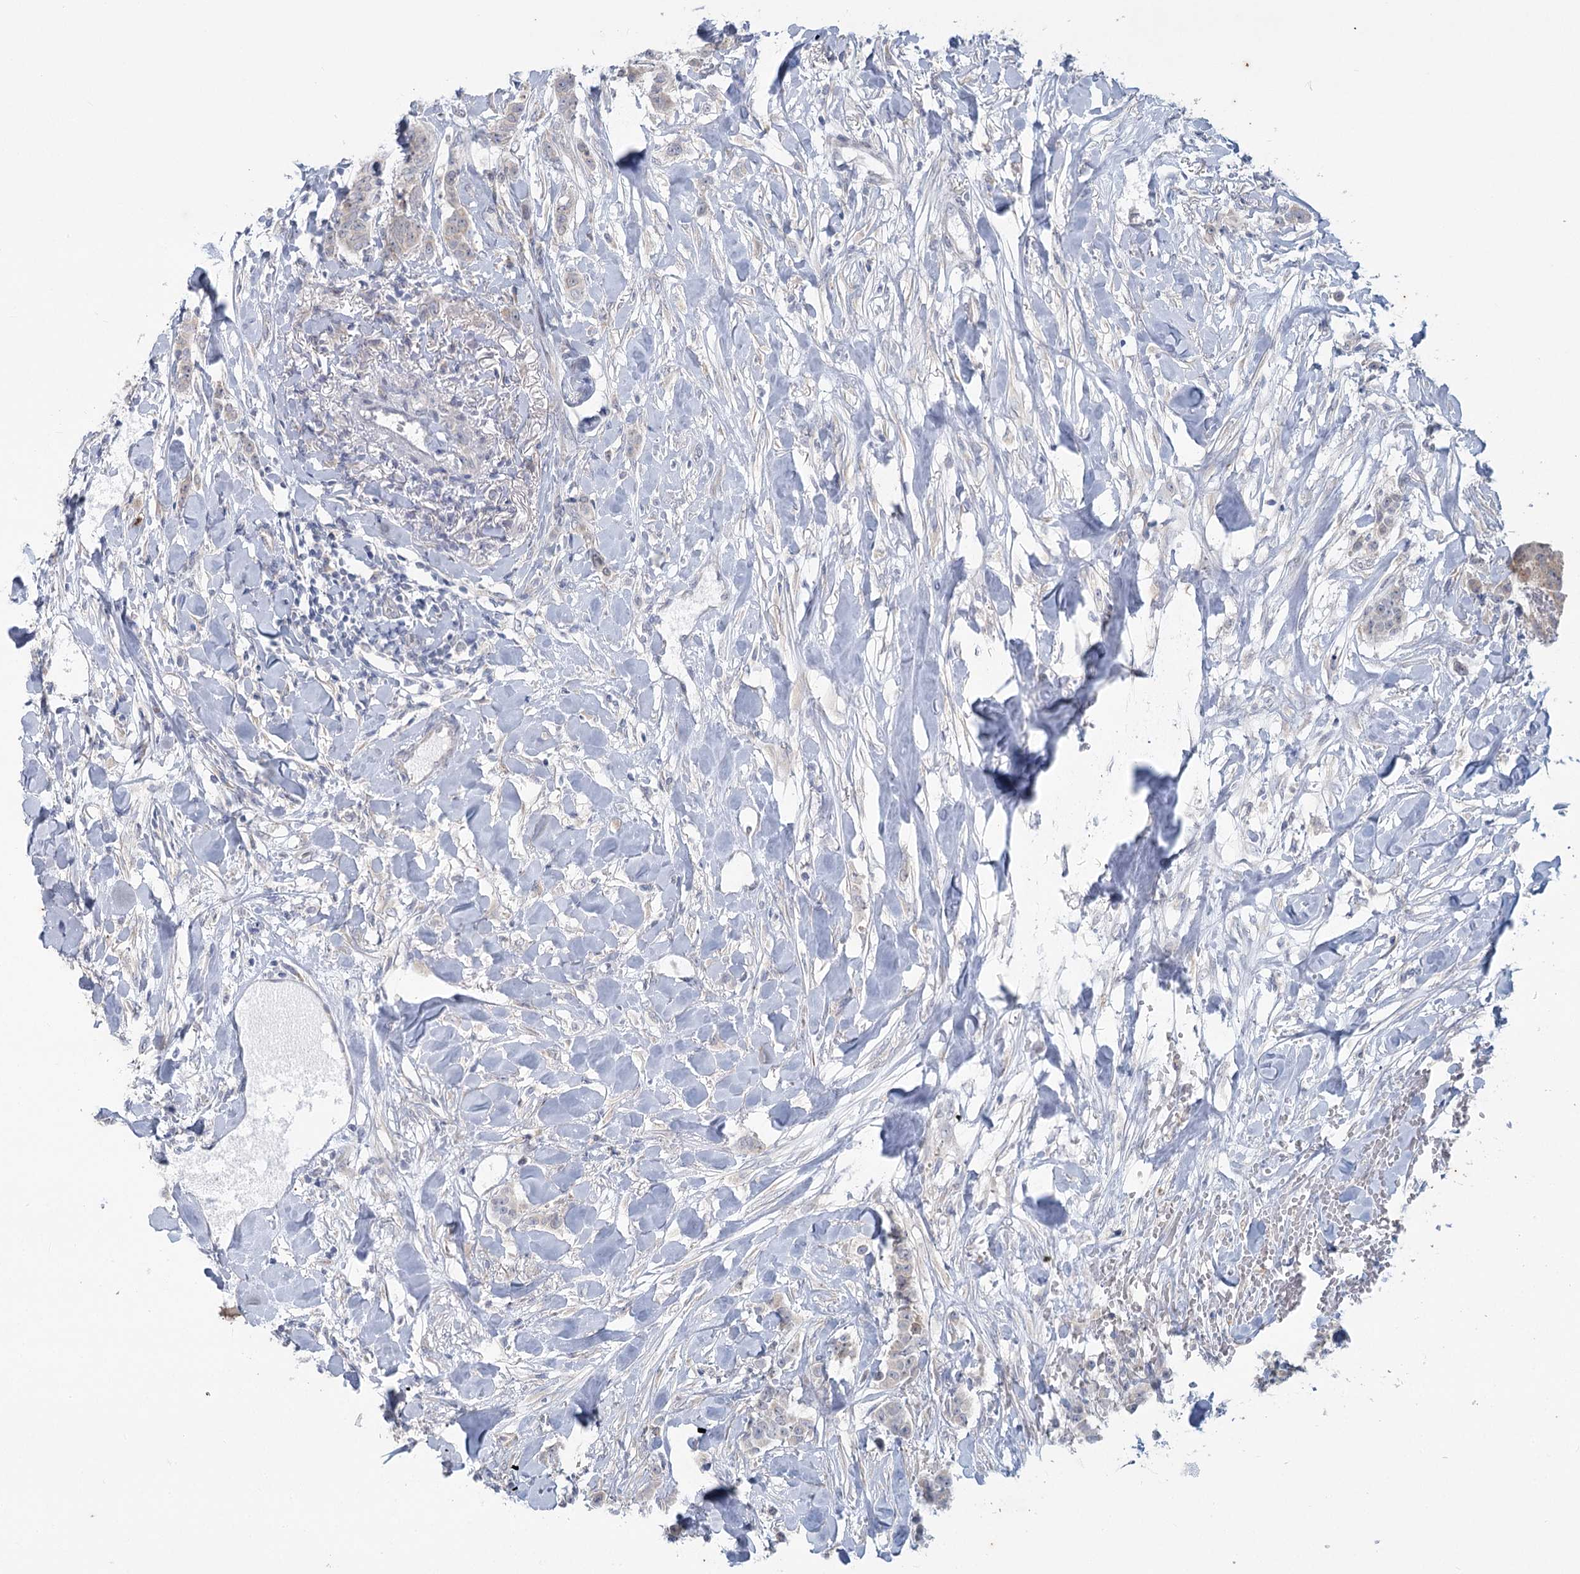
{"staining": {"intensity": "negative", "quantity": "none", "location": "none"}, "tissue": "breast cancer", "cell_type": "Tumor cells", "image_type": "cancer", "snomed": [{"axis": "morphology", "description": "Duct carcinoma"}, {"axis": "topography", "description": "Breast"}], "caption": "Human invasive ductal carcinoma (breast) stained for a protein using IHC exhibits no staining in tumor cells.", "gene": "PLA2G12A", "patient": {"sex": "female", "age": 40}}